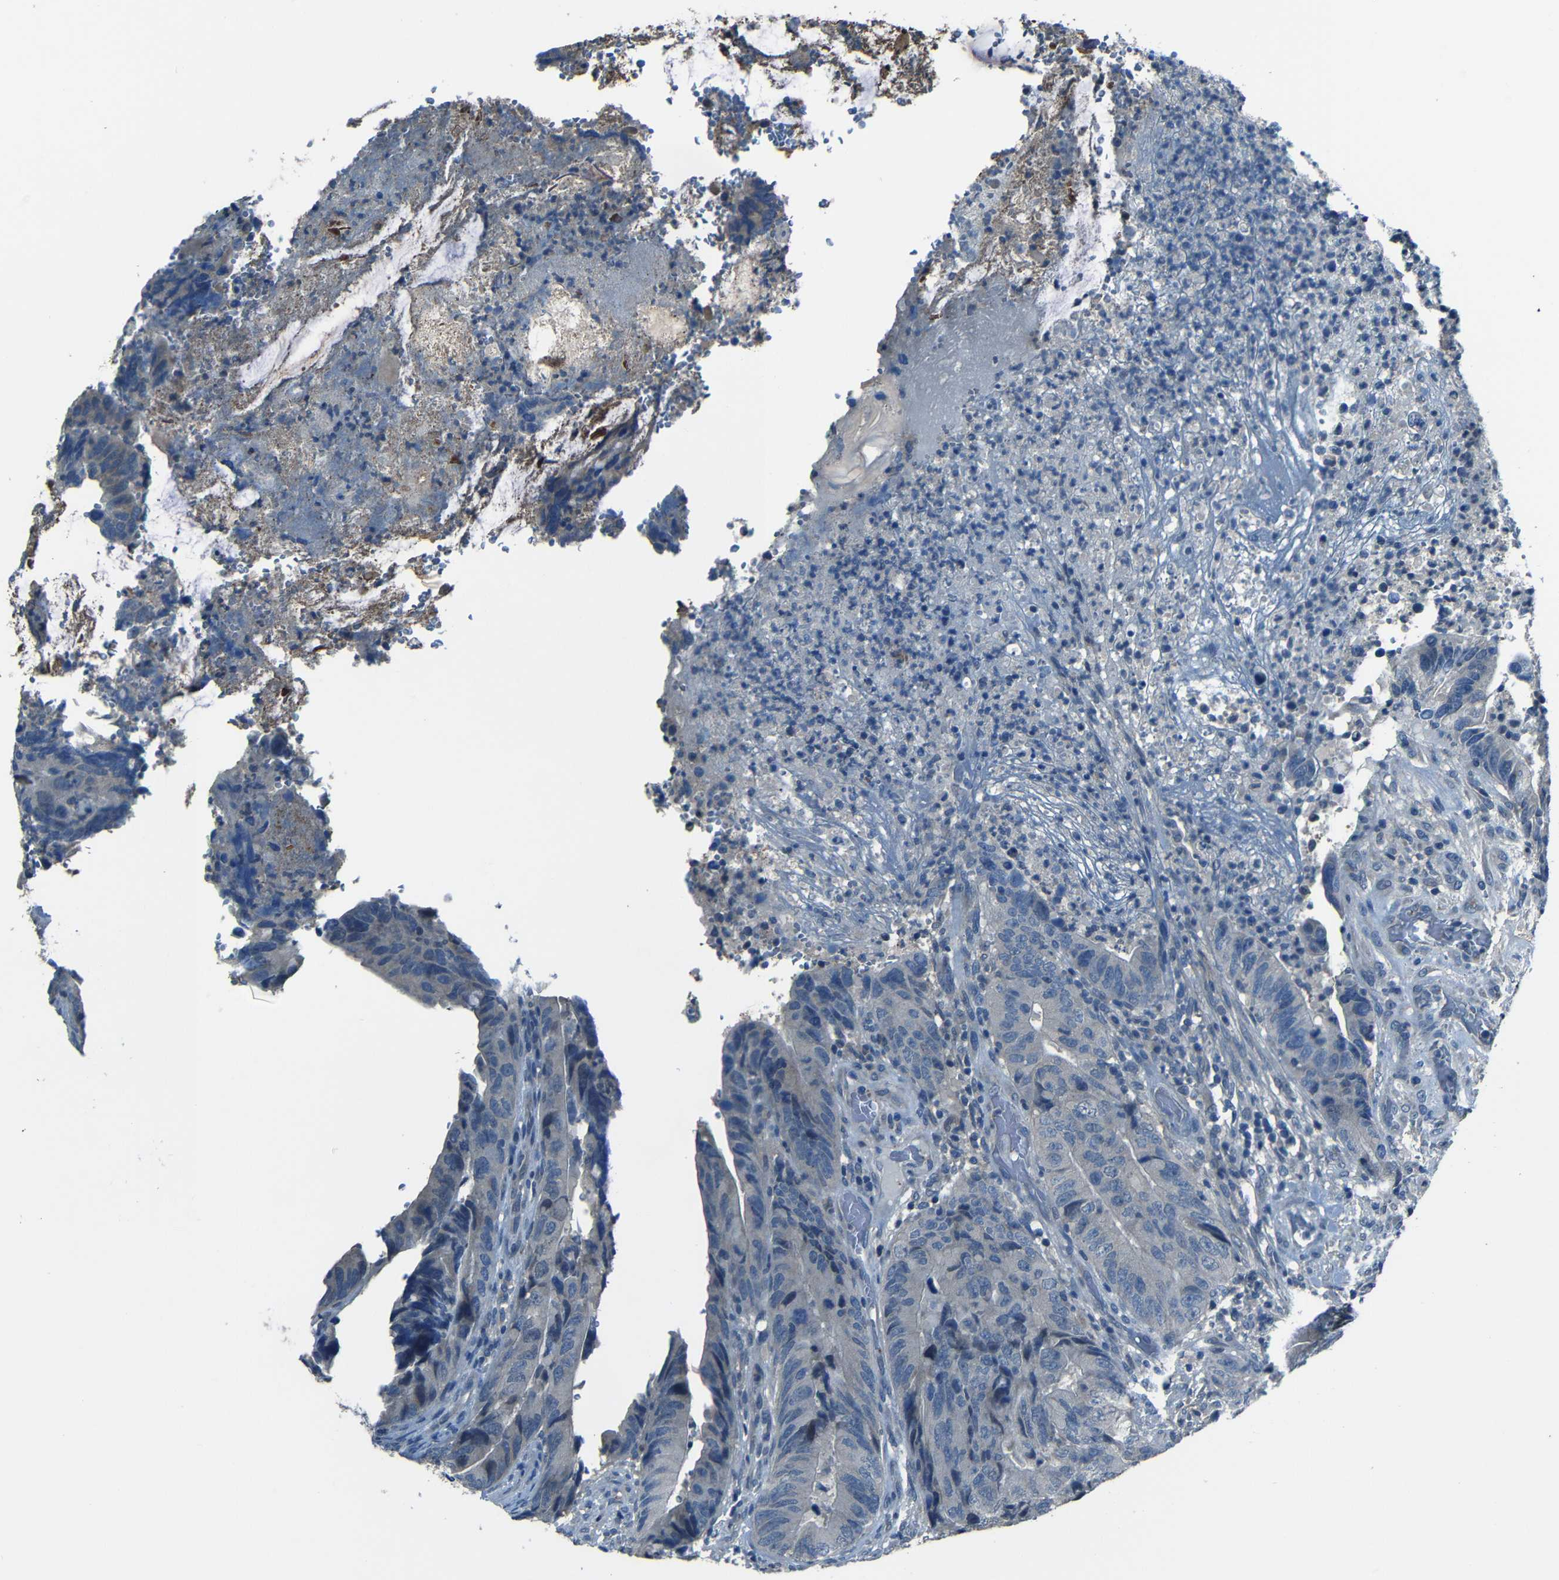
{"staining": {"intensity": "negative", "quantity": "none", "location": "none"}, "tissue": "colorectal cancer", "cell_type": "Tumor cells", "image_type": "cancer", "snomed": [{"axis": "morphology", "description": "Normal tissue, NOS"}, {"axis": "morphology", "description": "Adenocarcinoma, NOS"}, {"axis": "topography", "description": "Colon"}], "caption": "Protein analysis of colorectal adenocarcinoma shows no significant positivity in tumor cells.", "gene": "SLA", "patient": {"sex": "male", "age": 56}}